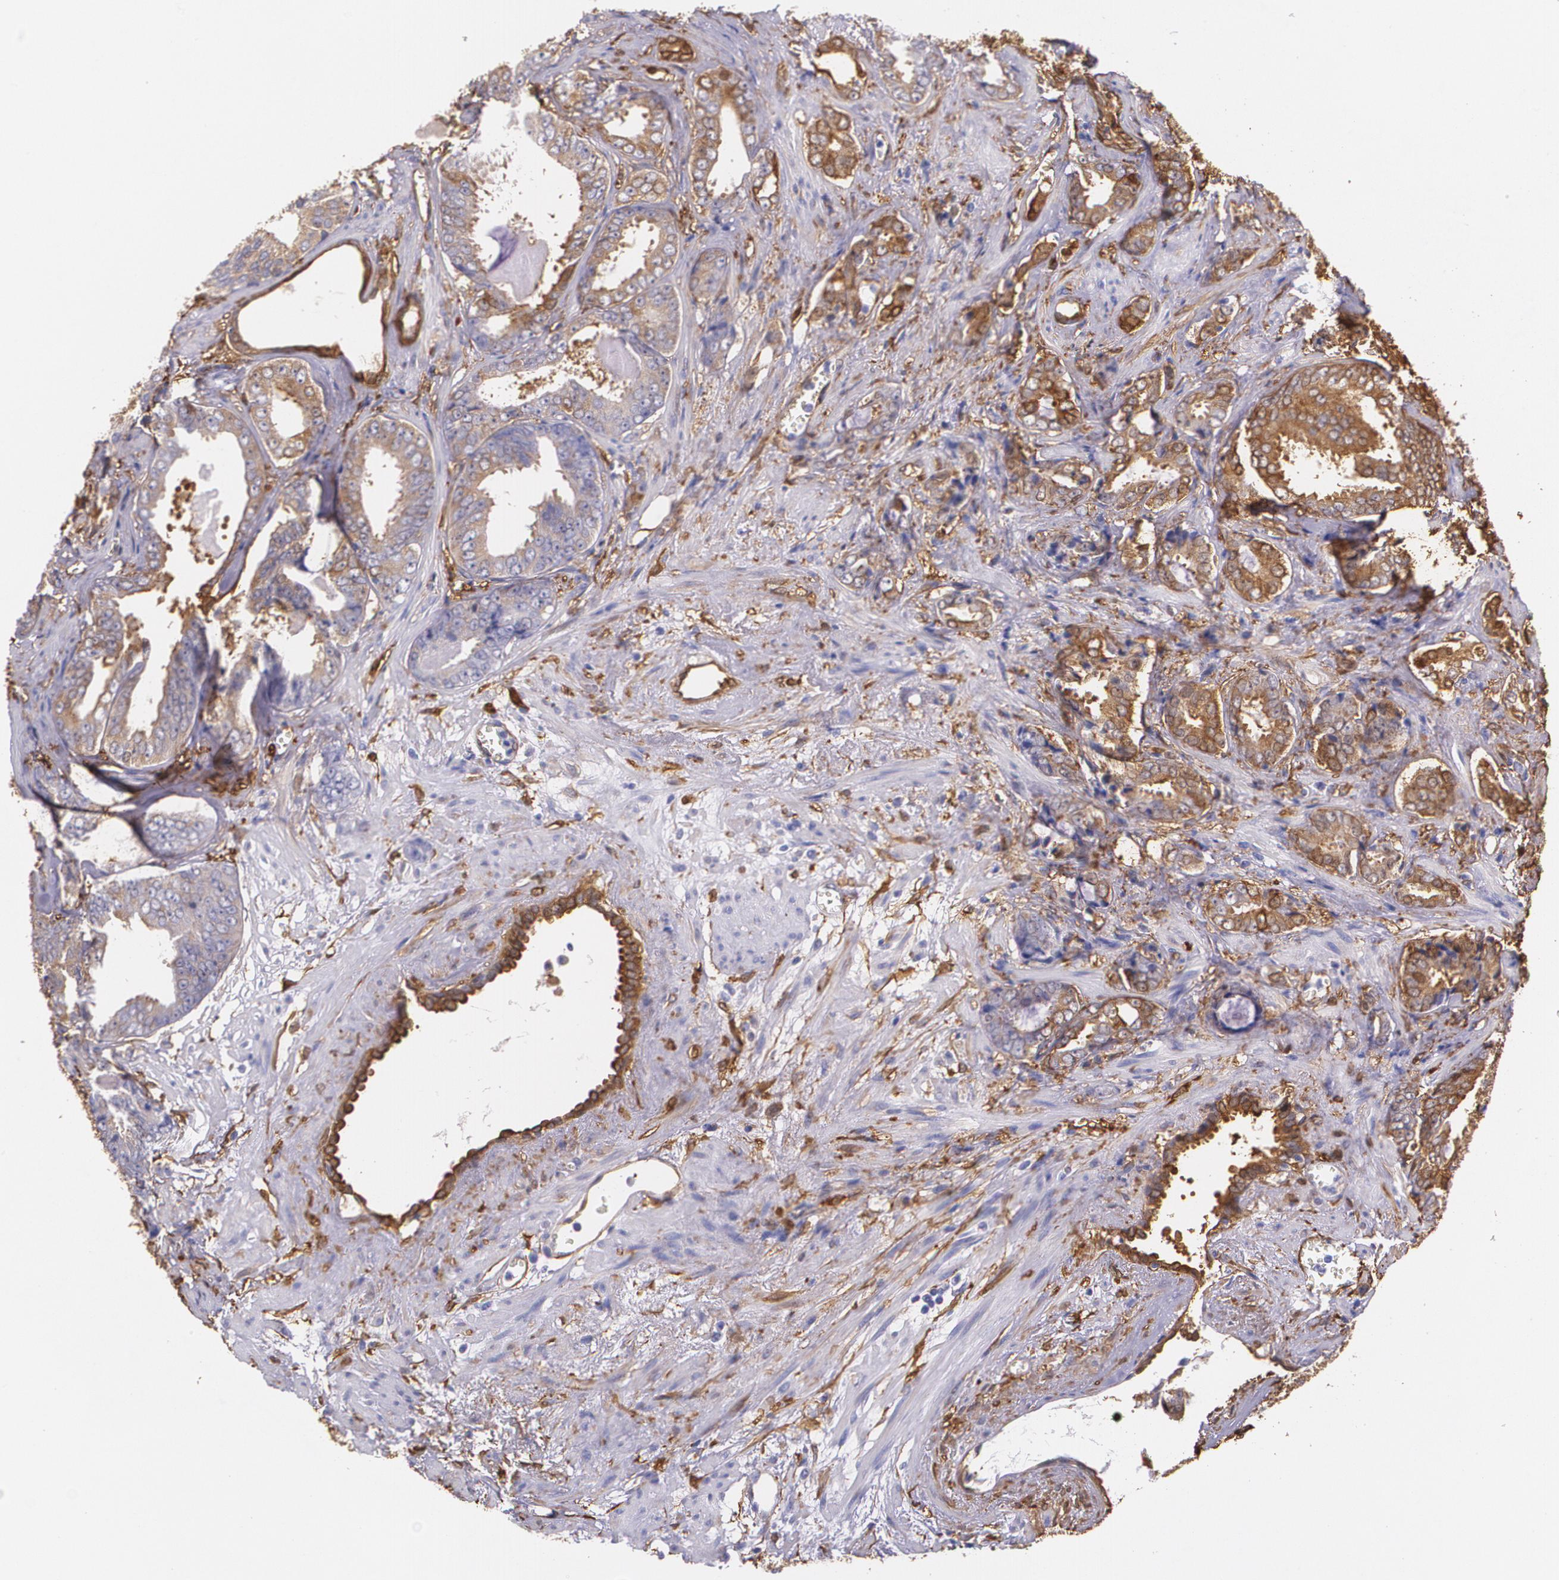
{"staining": {"intensity": "weak", "quantity": "<25%", "location": "cytoplasmic/membranous"}, "tissue": "prostate cancer", "cell_type": "Tumor cells", "image_type": "cancer", "snomed": [{"axis": "morphology", "description": "Adenocarcinoma, Medium grade"}, {"axis": "topography", "description": "Prostate"}], "caption": "Protein analysis of prostate cancer (adenocarcinoma (medium-grade)) shows no significant positivity in tumor cells. (DAB (3,3'-diaminobenzidine) immunohistochemistry with hematoxylin counter stain).", "gene": "MMP2", "patient": {"sex": "male", "age": 79}}